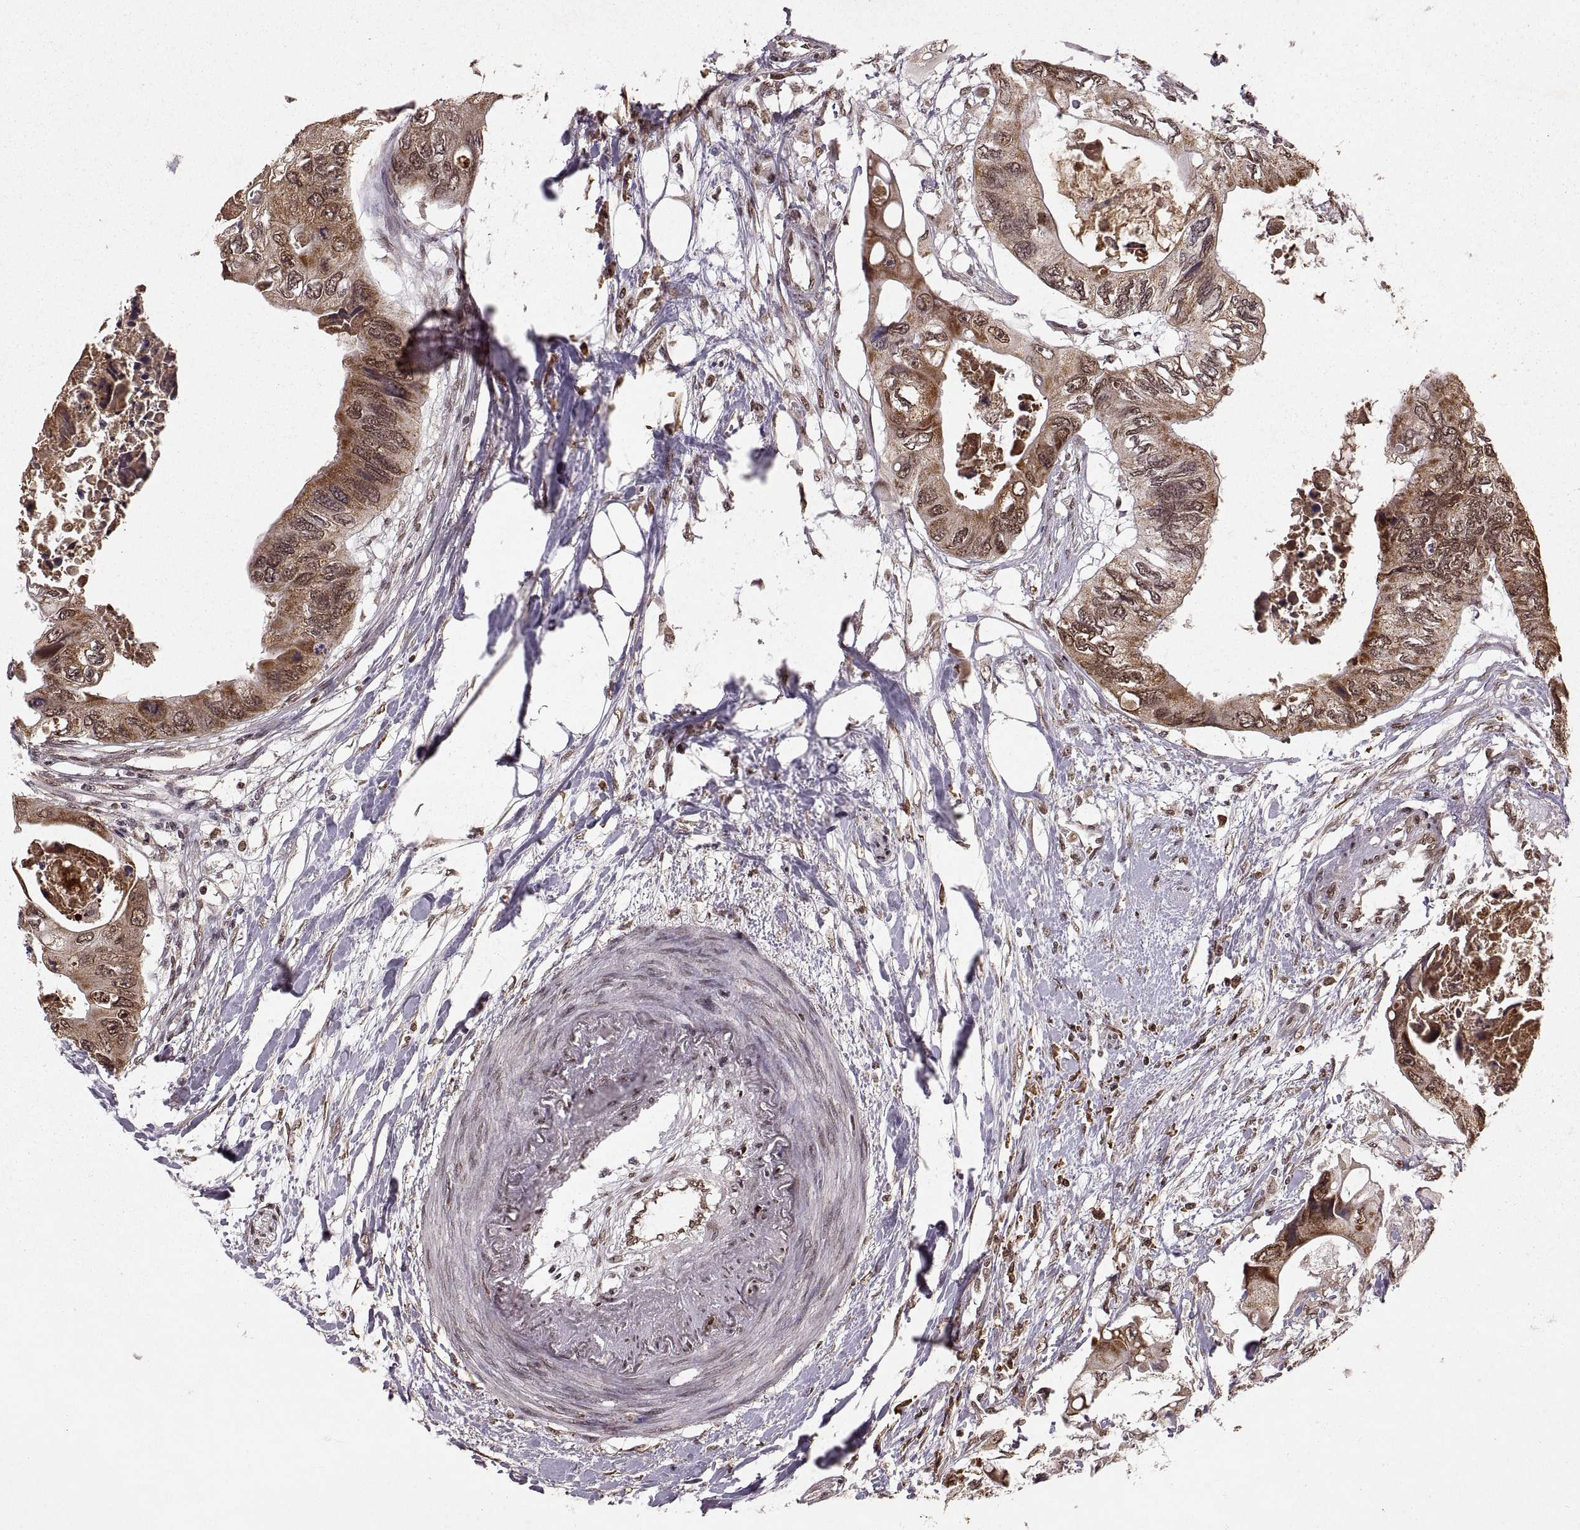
{"staining": {"intensity": "strong", "quantity": ">75%", "location": "cytoplasmic/membranous"}, "tissue": "colorectal cancer", "cell_type": "Tumor cells", "image_type": "cancer", "snomed": [{"axis": "morphology", "description": "Adenocarcinoma, NOS"}, {"axis": "topography", "description": "Rectum"}], "caption": "Colorectal cancer (adenocarcinoma) stained with a protein marker displays strong staining in tumor cells.", "gene": "RFT1", "patient": {"sex": "male", "age": 63}}